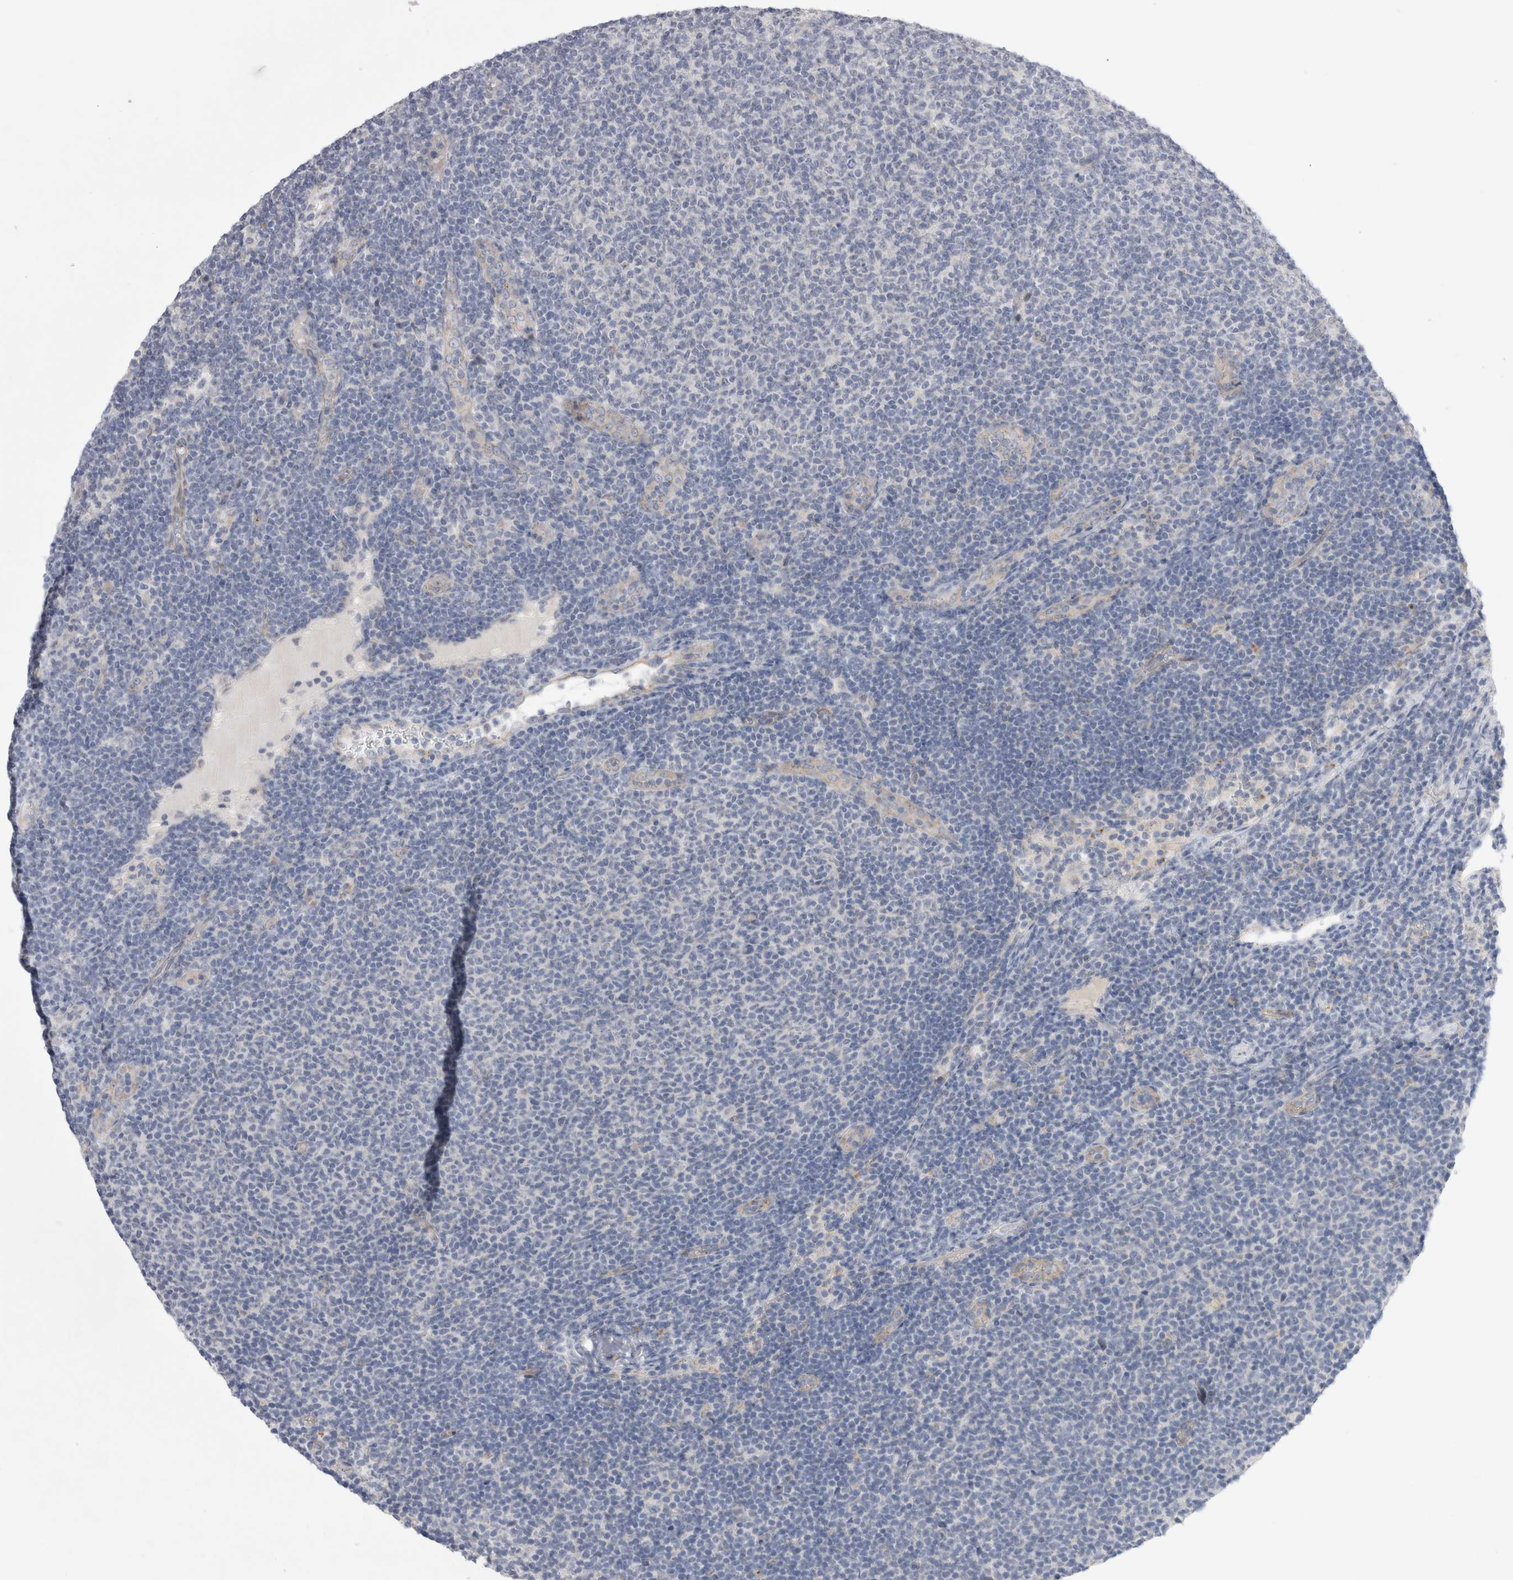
{"staining": {"intensity": "negative", "quantity": "none", "location": "none"}, "tissue": "lymphoma", "cell_type": "Tumor cells", "image_type": "cancer", "snomed": [{"axis": "morphology", "description": "Malignant lymphoma, non-Hodgkin's type, Low grade"}, {"axis": "topography", "description": "Lymph node"}], "caption": "Tumor cells show no significant staining in low-grade malignant lymphoma, non-Hodgkin's type.", "gene": "GAA", "patient": {"sex": "male", "age": 66}}